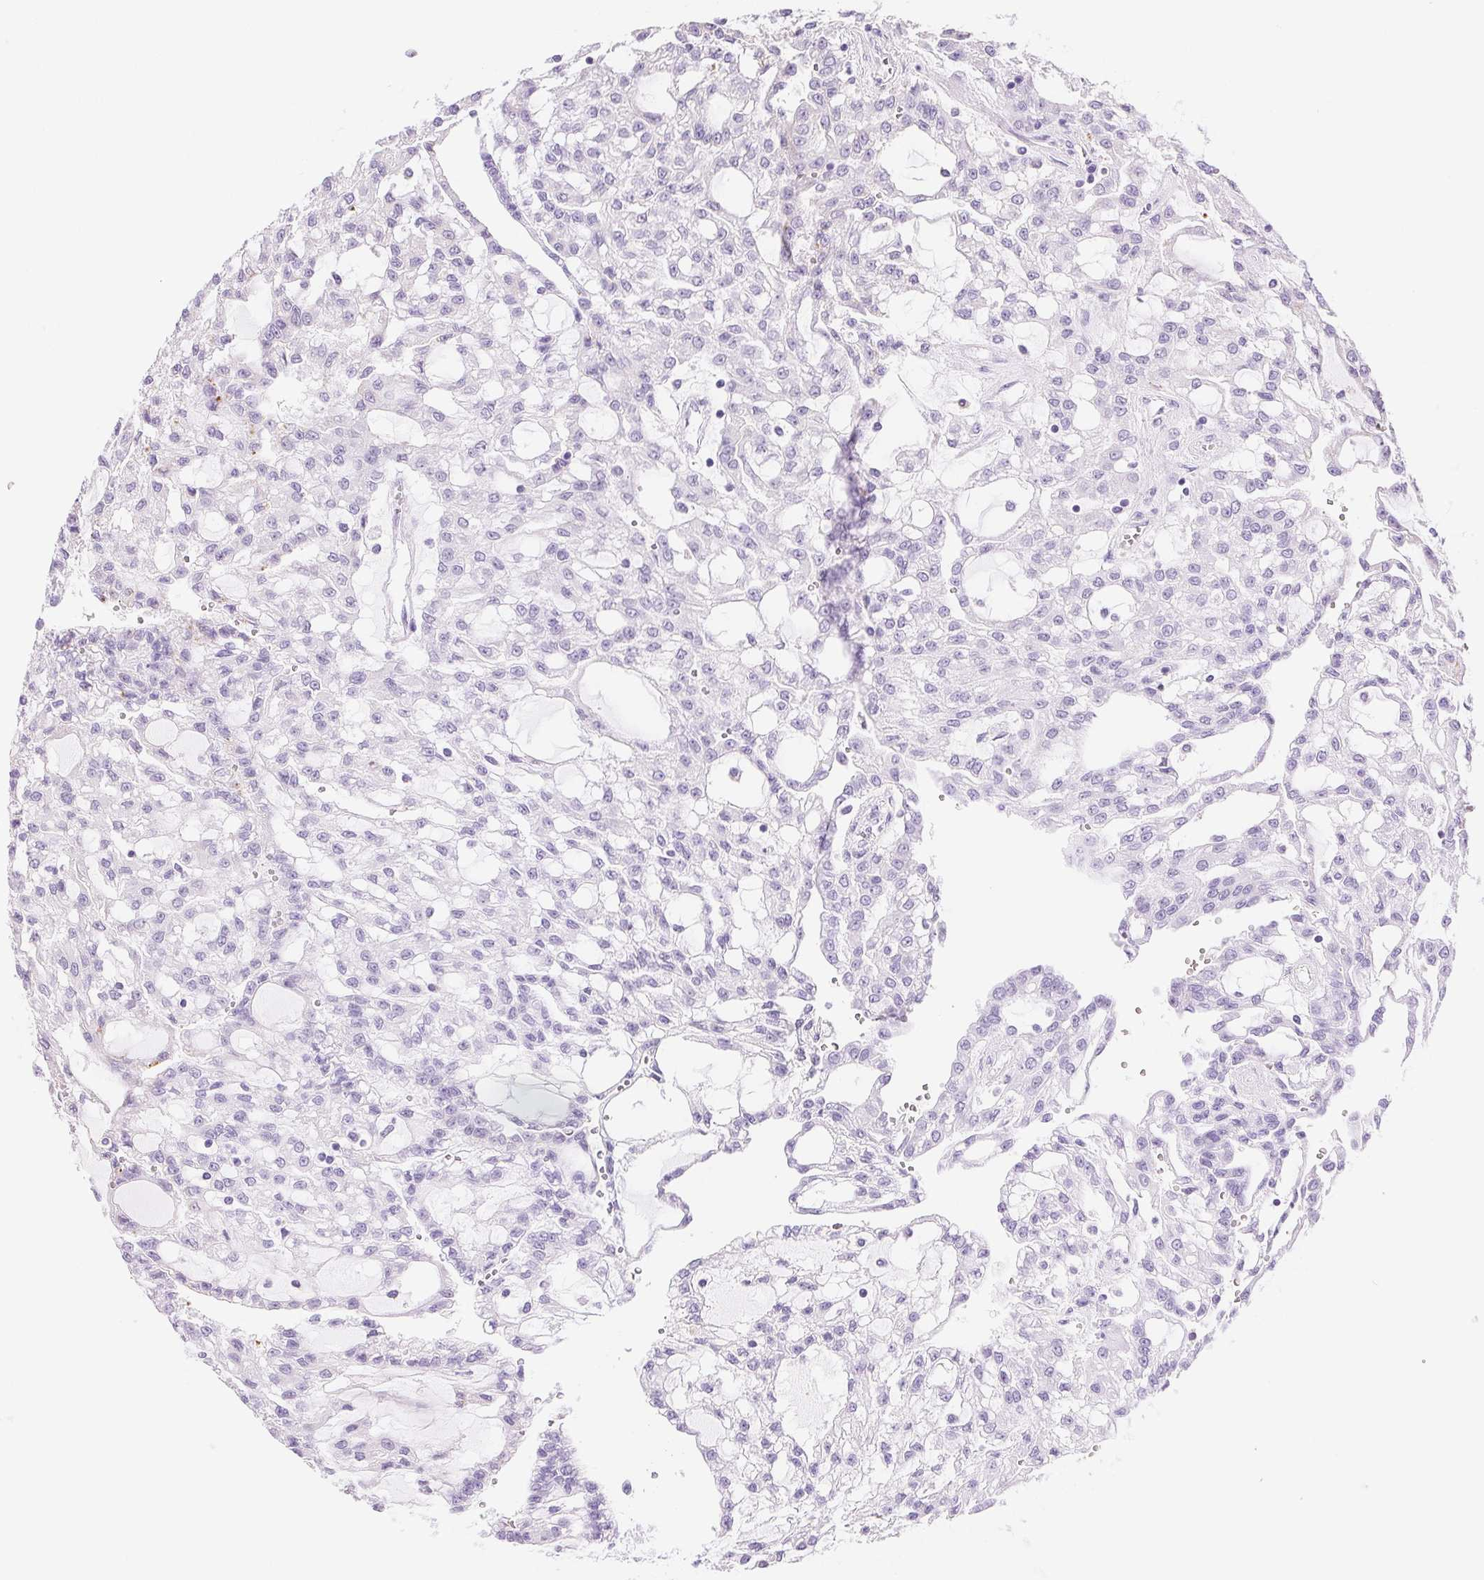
{"staining": {"intensity": "negative", "quantity": "none", "location": "none"}, "tissue": "renal cancer", "cell_type": "Tumor cells", "image_type": "cancer", "snomed": [{"axis": "morphology", "description": "Adenocarcinoma, NOS"}, {"axis": "topography", "description": "Kidney"}], "caption": "Adenocarcinoma (renal) was stained to show a protein in brown. There is no significant staining in tumor cells.", "gene": "TEKT1", "patient": {"sex": "male", "age": 63}}